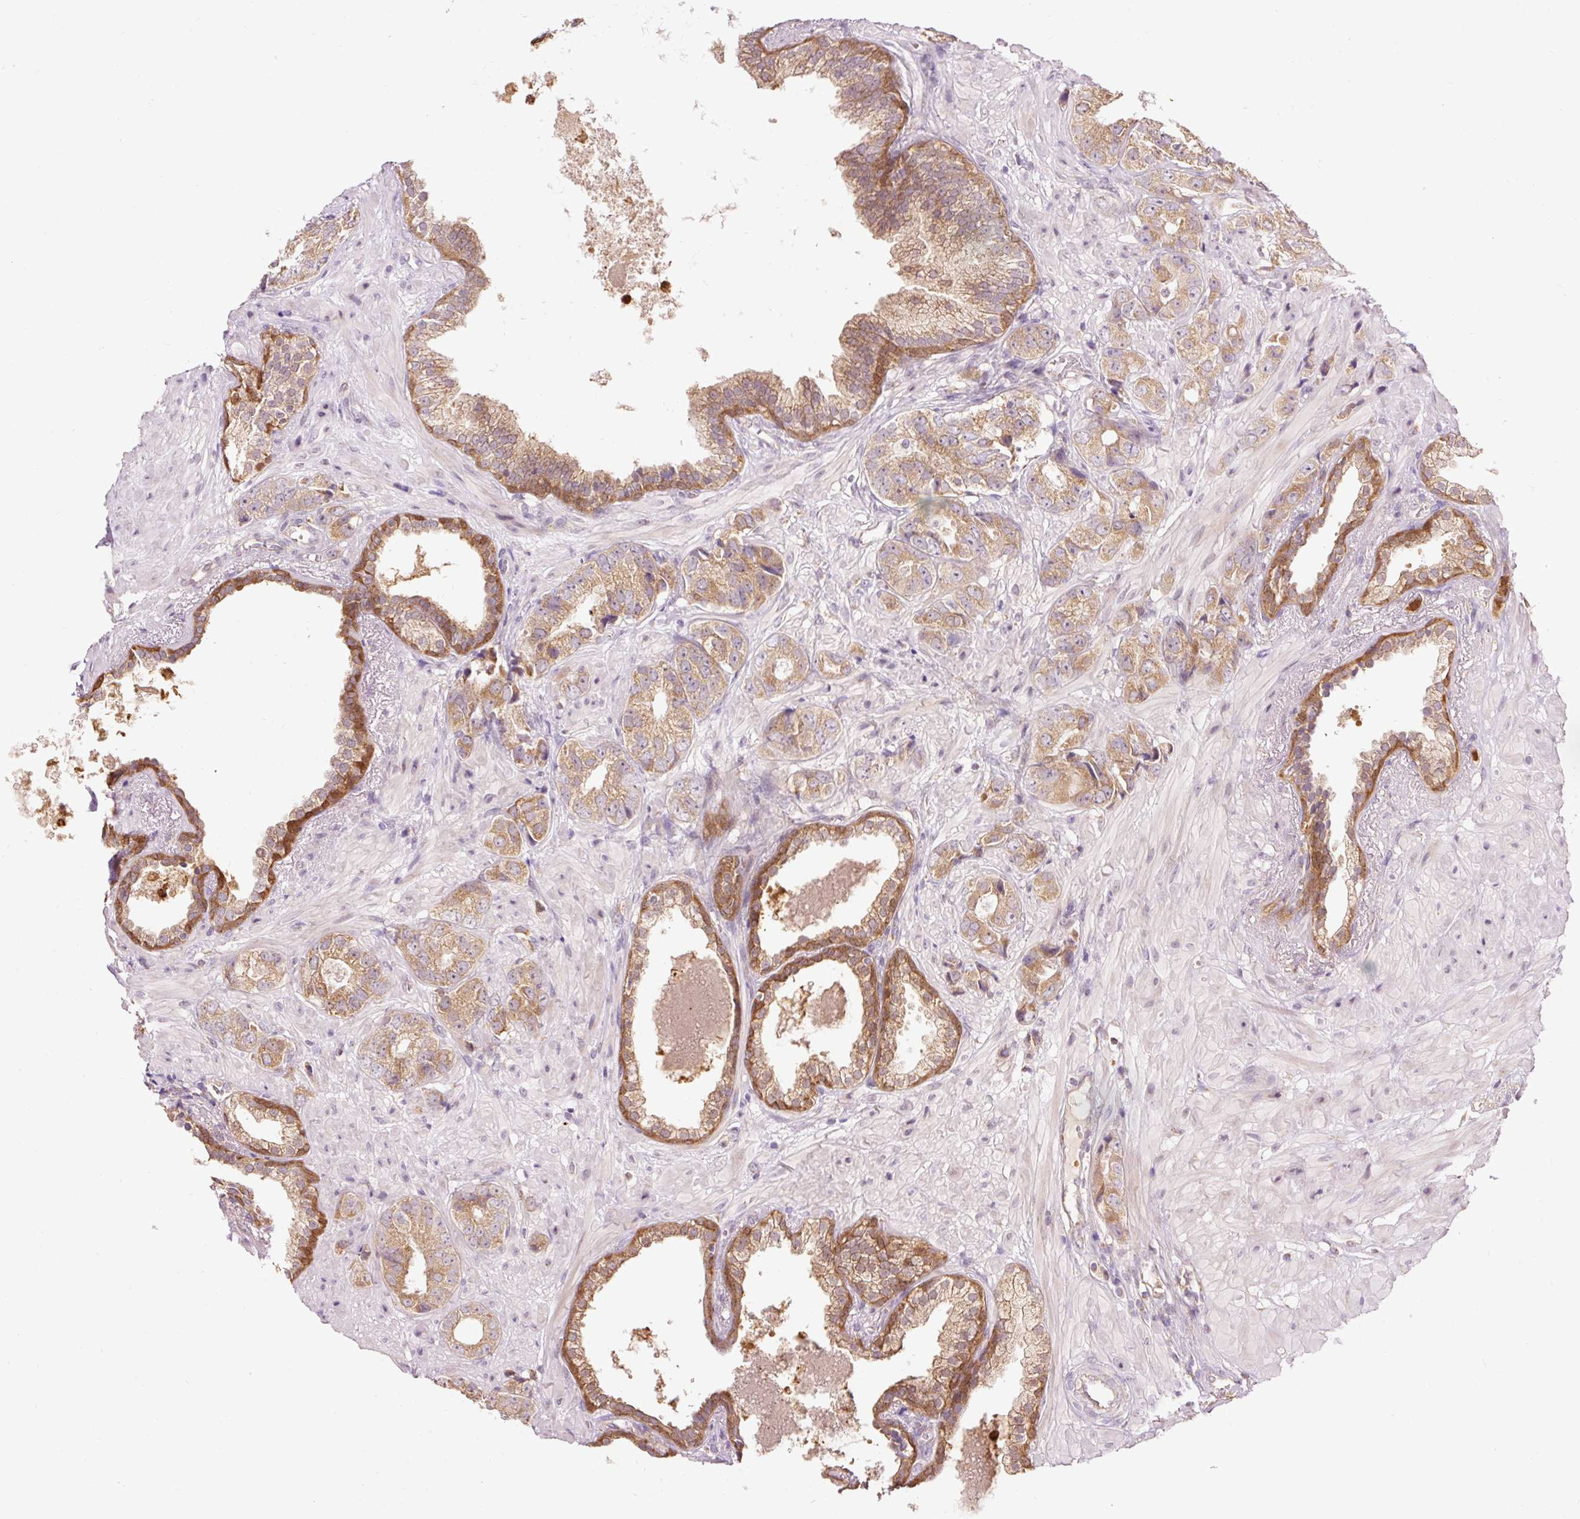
{"staining": {"intensity": "moderate", "quantity": ">75%", "location": "cytoplasmic/membranous"}, "tissue": "prostate cancer", "cell_type": "Tumor cells", "image_type": "cancer", "snomed": [{"axis": "morphology", "description": "Adenocarcinoma, High grade"}, {"axis": "topography", "description": "Prostate"}], "caption": "This image demonstrates prostate cancer stained with IHC to label a protein in brown. The cytoplasmic/membranous of tumor cells show moderate positivity for the protein. Nuclei are counter-stained blue.", "gene": "PRDX5", "patient": {"sex": "male", "age": 71}}